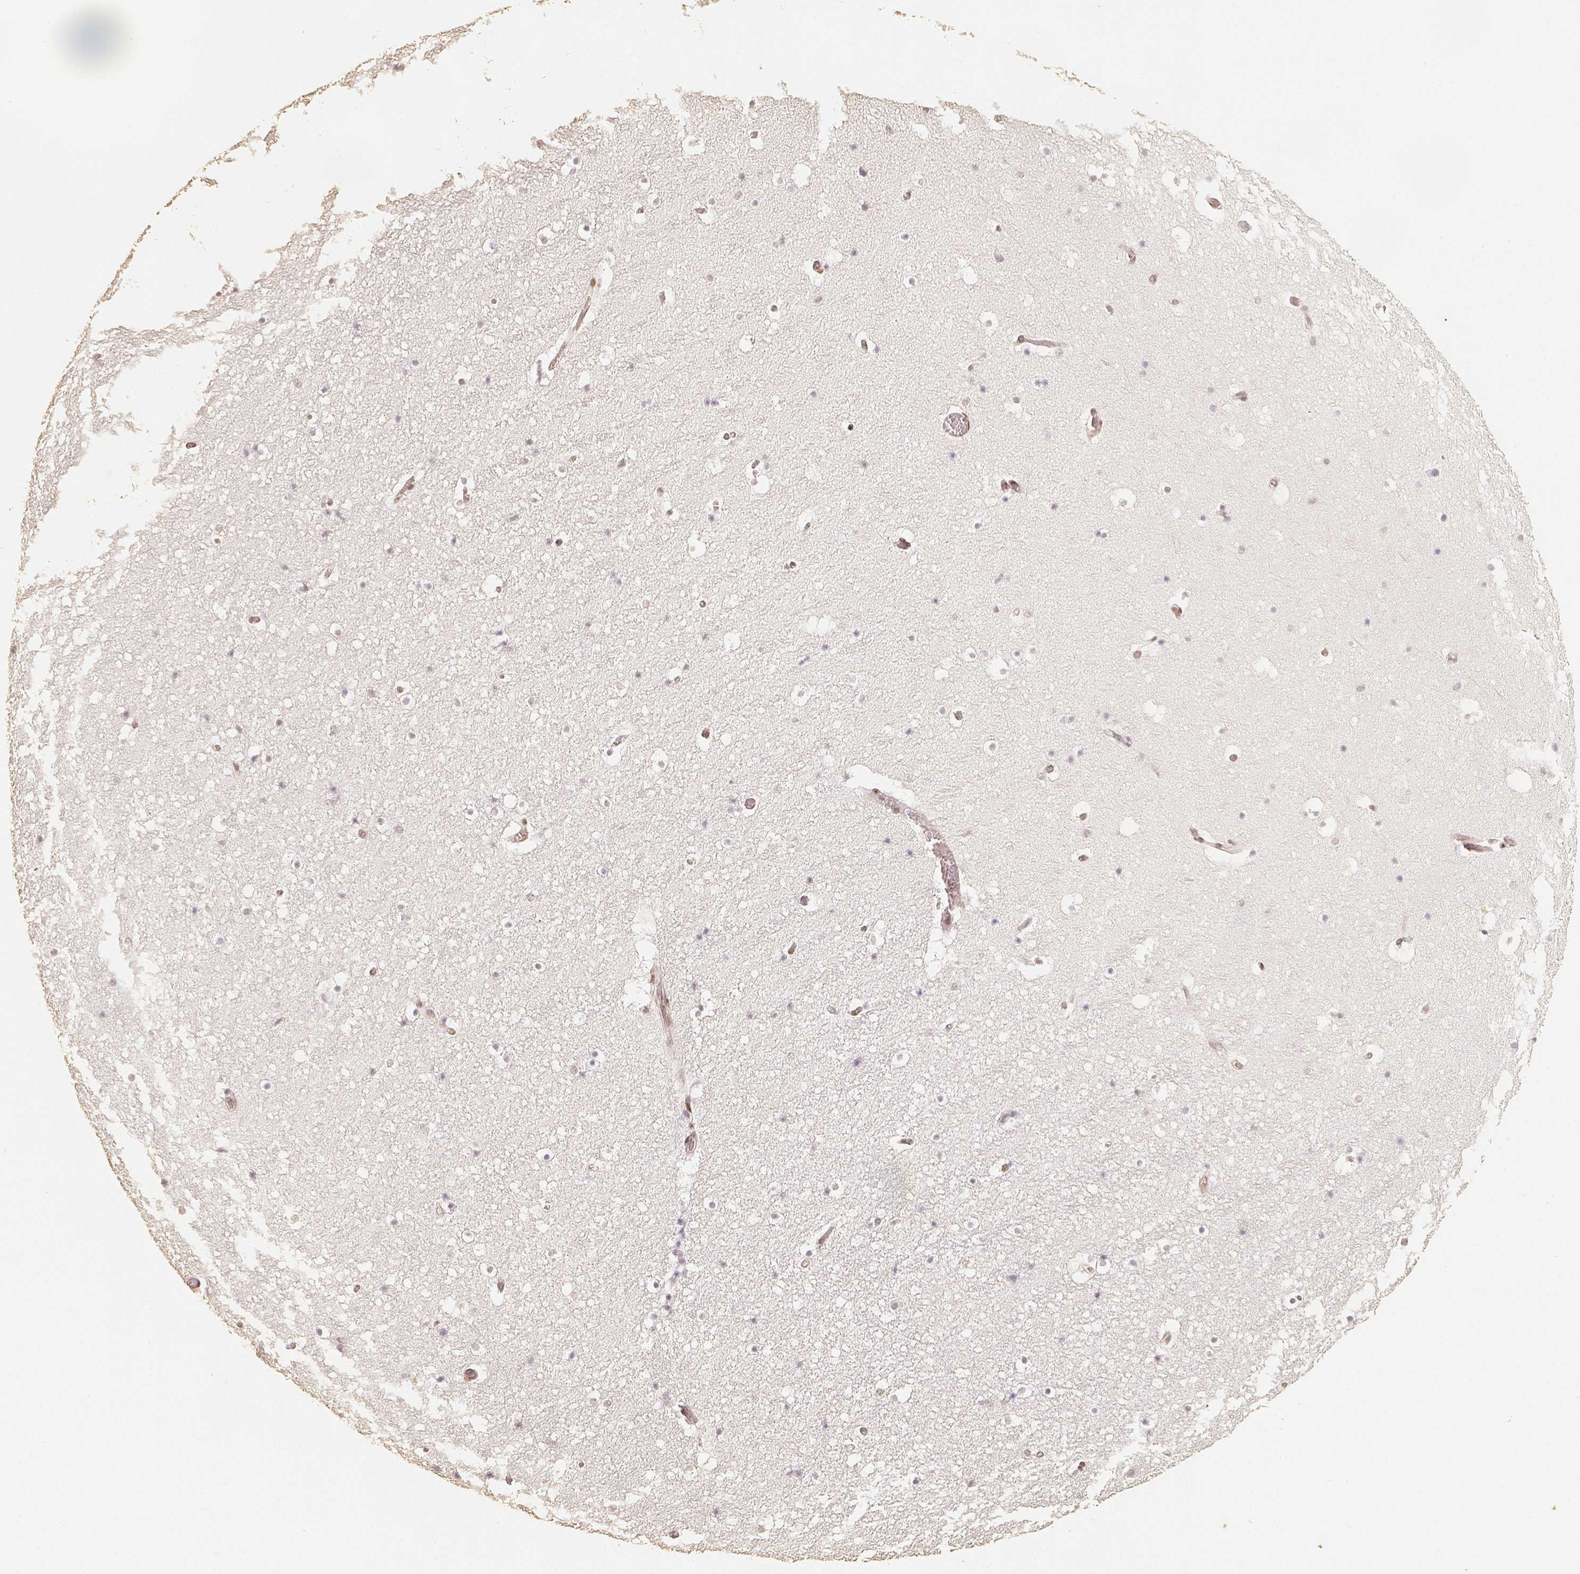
{"staining": {"intensity": "weak", "quantity": "<25%", "location": "nuclear"}, "tissue": "hippocampus", "cell_type": "Glial cells", "image_type": "normal", "snomed": [{"axis": "morphology", "description": "Normal tissue, NOS"}, {"axis": "topography", "description": "Hippocampus"}], "caption": "Glial cells are negative for brown protein staining in unremarkable hippocampus. (IHC, brightfield microscopy, high magnification).", "gene": "HDAC1", "patient": {"sex": "male", "age": 26}}